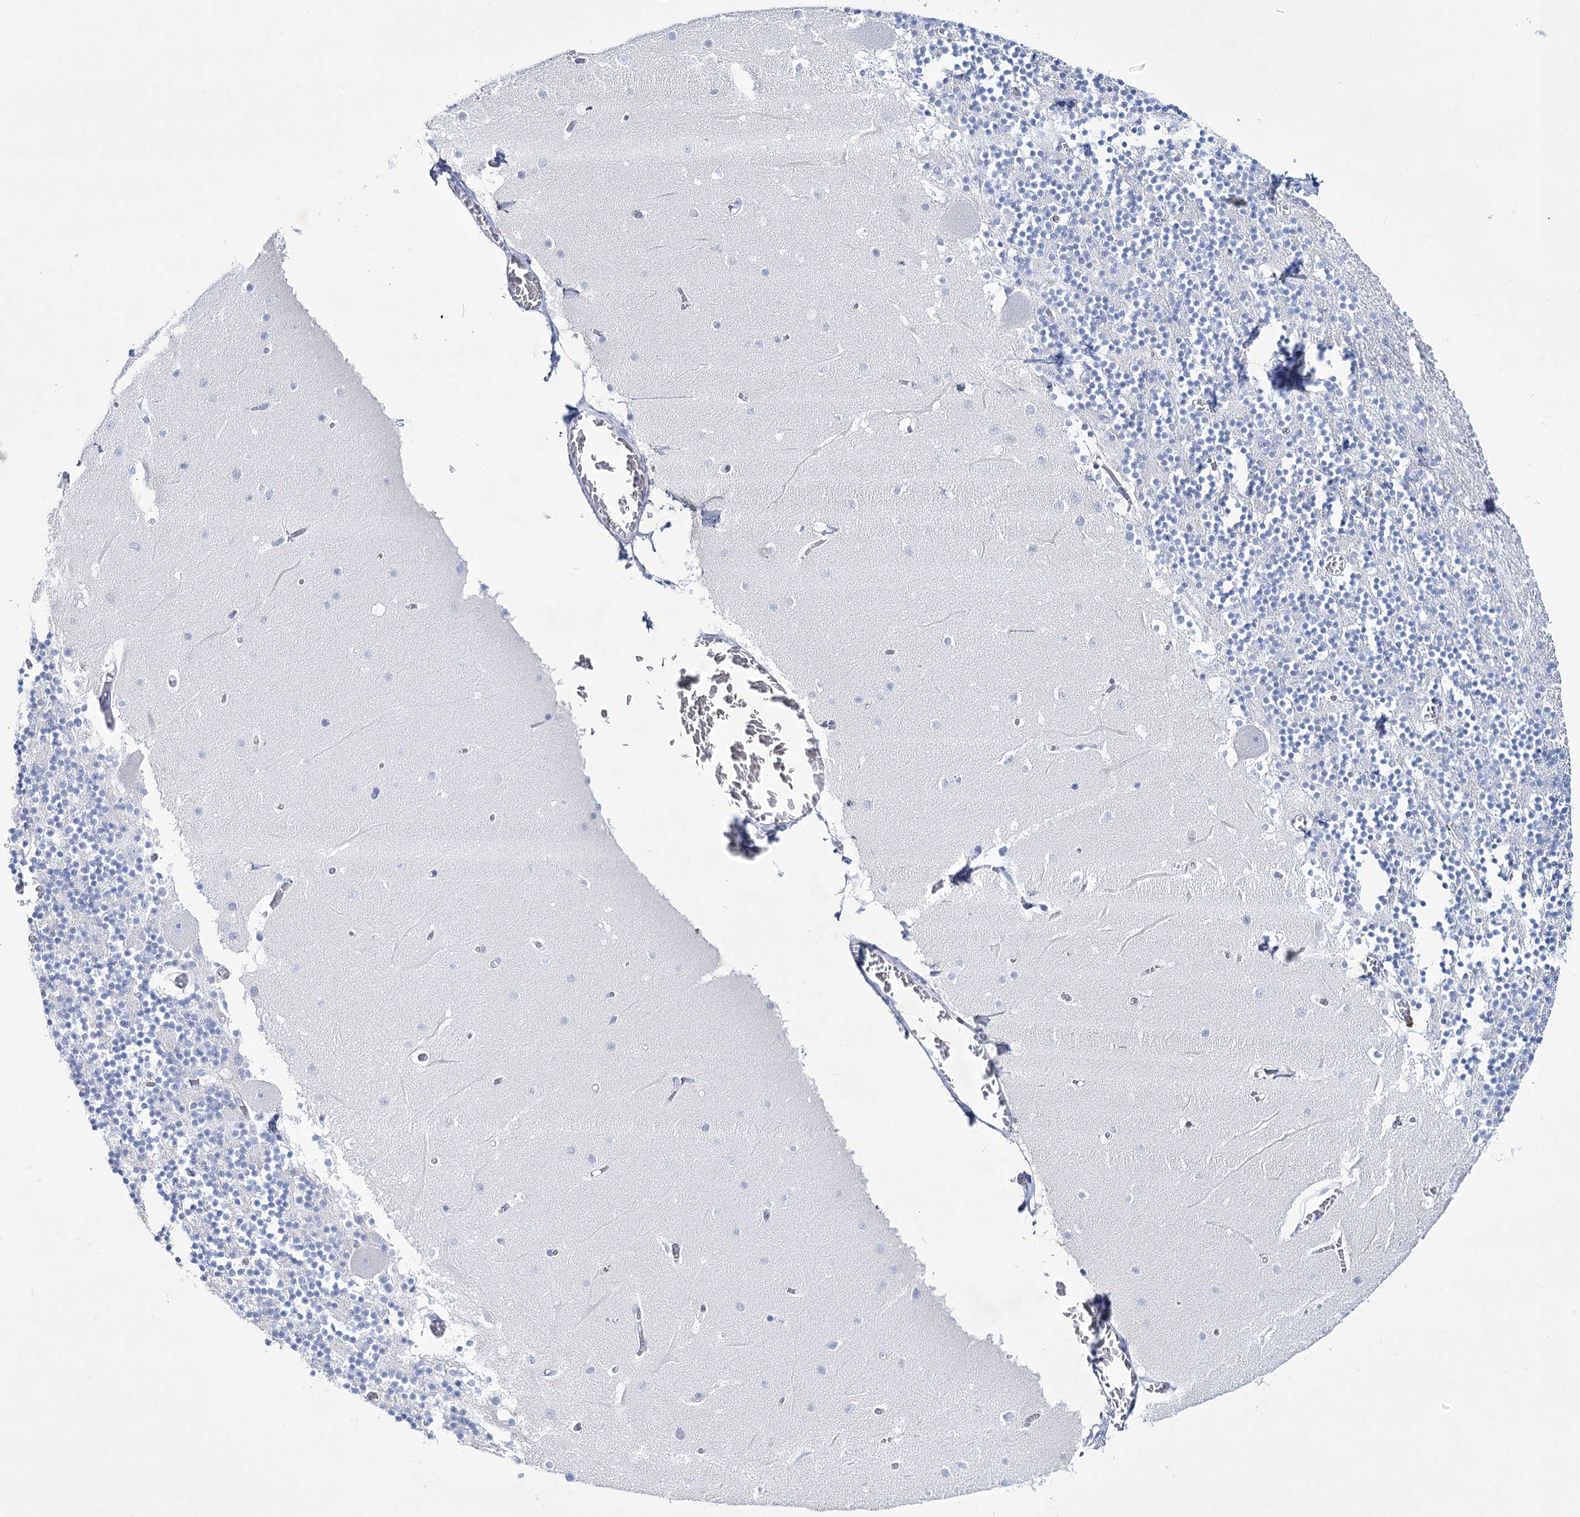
{"staining": {"intensity": "negative", "quantity": "none", "location": "none"}, "tissue": "cerebellum", "cell_type": "Cells in granular layer", "image_type": "normal", "snomed": [{"axis": "morphology", "description": "Normal tissue, NOS"}, {"axis": "topography", "description": "Cerebellum"}], "caption": "IHC of benign human cerebellum displays no staining in cells in granular layer.", "gene": "RNF186", "patient": {"sex": "female", "age": 28}}